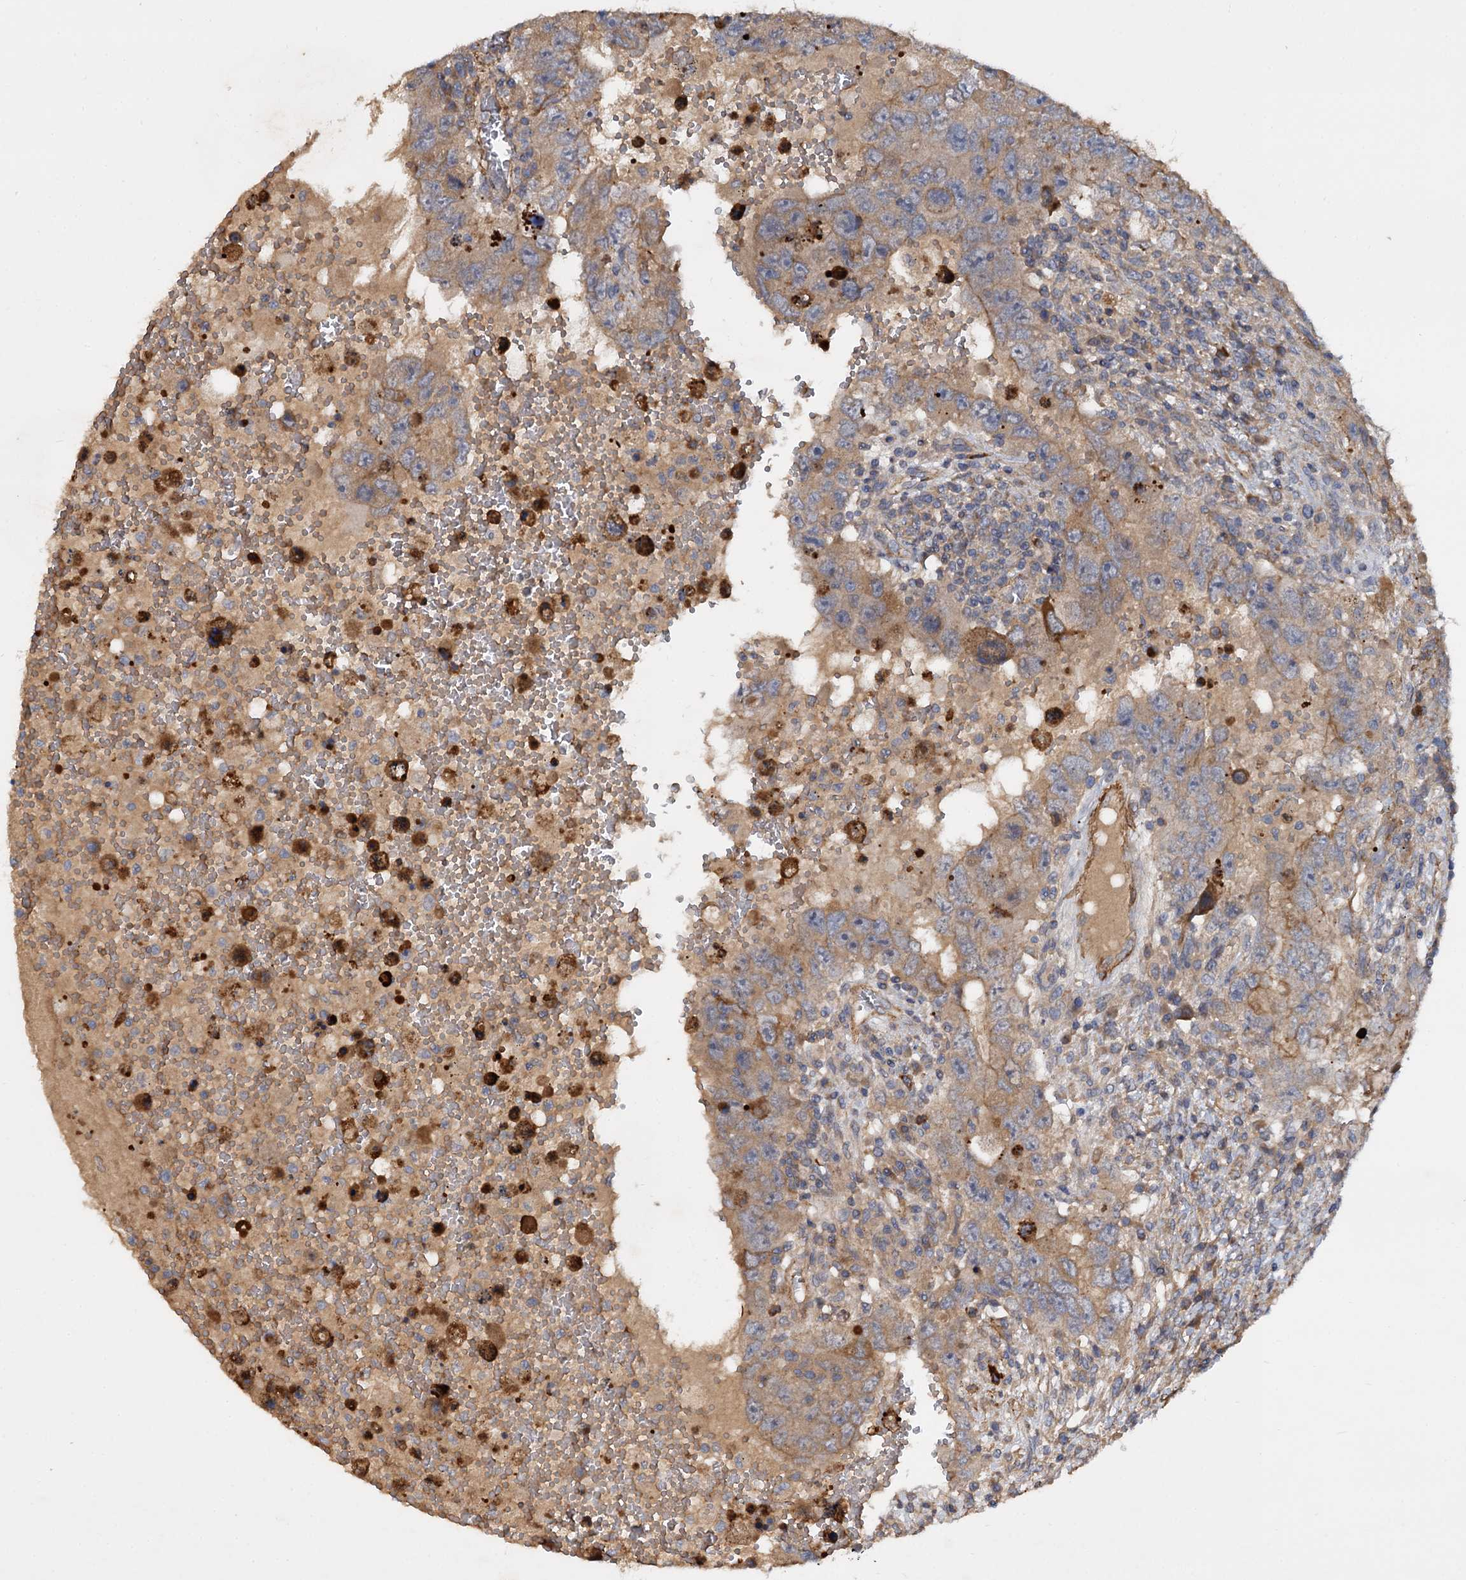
{"staining": {"intensity": "weak", "quantity": "25%-75%", "location": "cytoplasmic/membranous"}, "tissue": "testis cancer", "cell_type": "Tumor cells", "image_type": "cancer", "snomed": [{"axis": "morphology", "description": "Carcinoma, Embryonal, NOS"}, {"axis": "topography", "description": "Testis"}], "caption": "Immunohistochemical staining of testis cancer demonstrates low levels of weak cytoplasmic/membranous protein positivity in about 25%-75% of tumor cells.", "gene": "ISM2", "patient": {"sex": "male", "age": 26}}